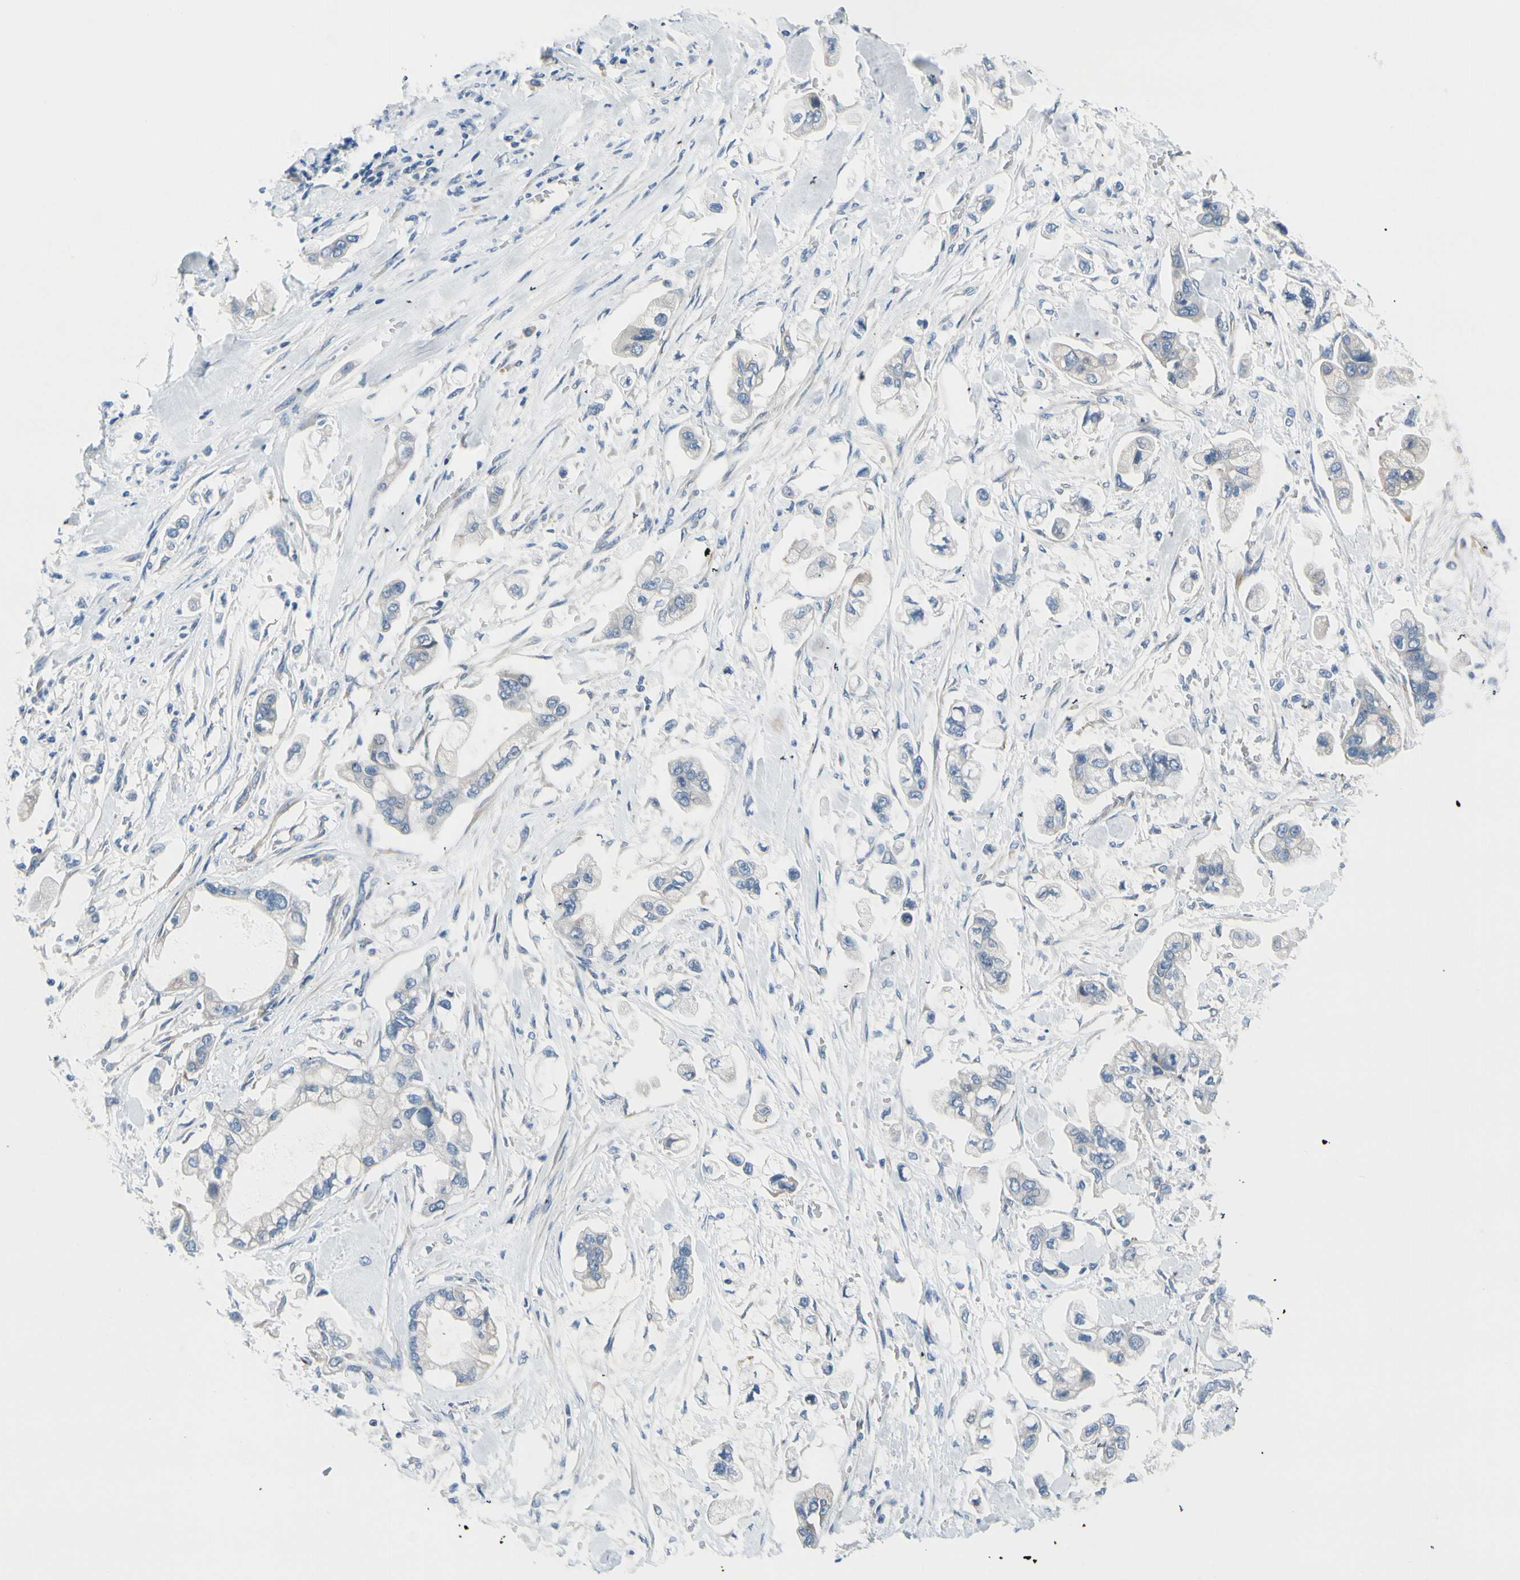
{"staining": {"intensity": "negative", "quantity": "none", "location": "none"}, "tissue": "stomach cancer", "cell_type": "Tumor cells", "image_type": "cancer", "snomed": [{"axis": "morphology", "description": "Adenocarcinoma, NOS"}, {"axis": "topography", "description": "Stomach"}], "caption": "Tumor cells show no significant staining in stomach adenocarcinoma. Nuclei are stained in blue.", "gene": "FCER2", "patient": {"sex": "male", "age": 62}}